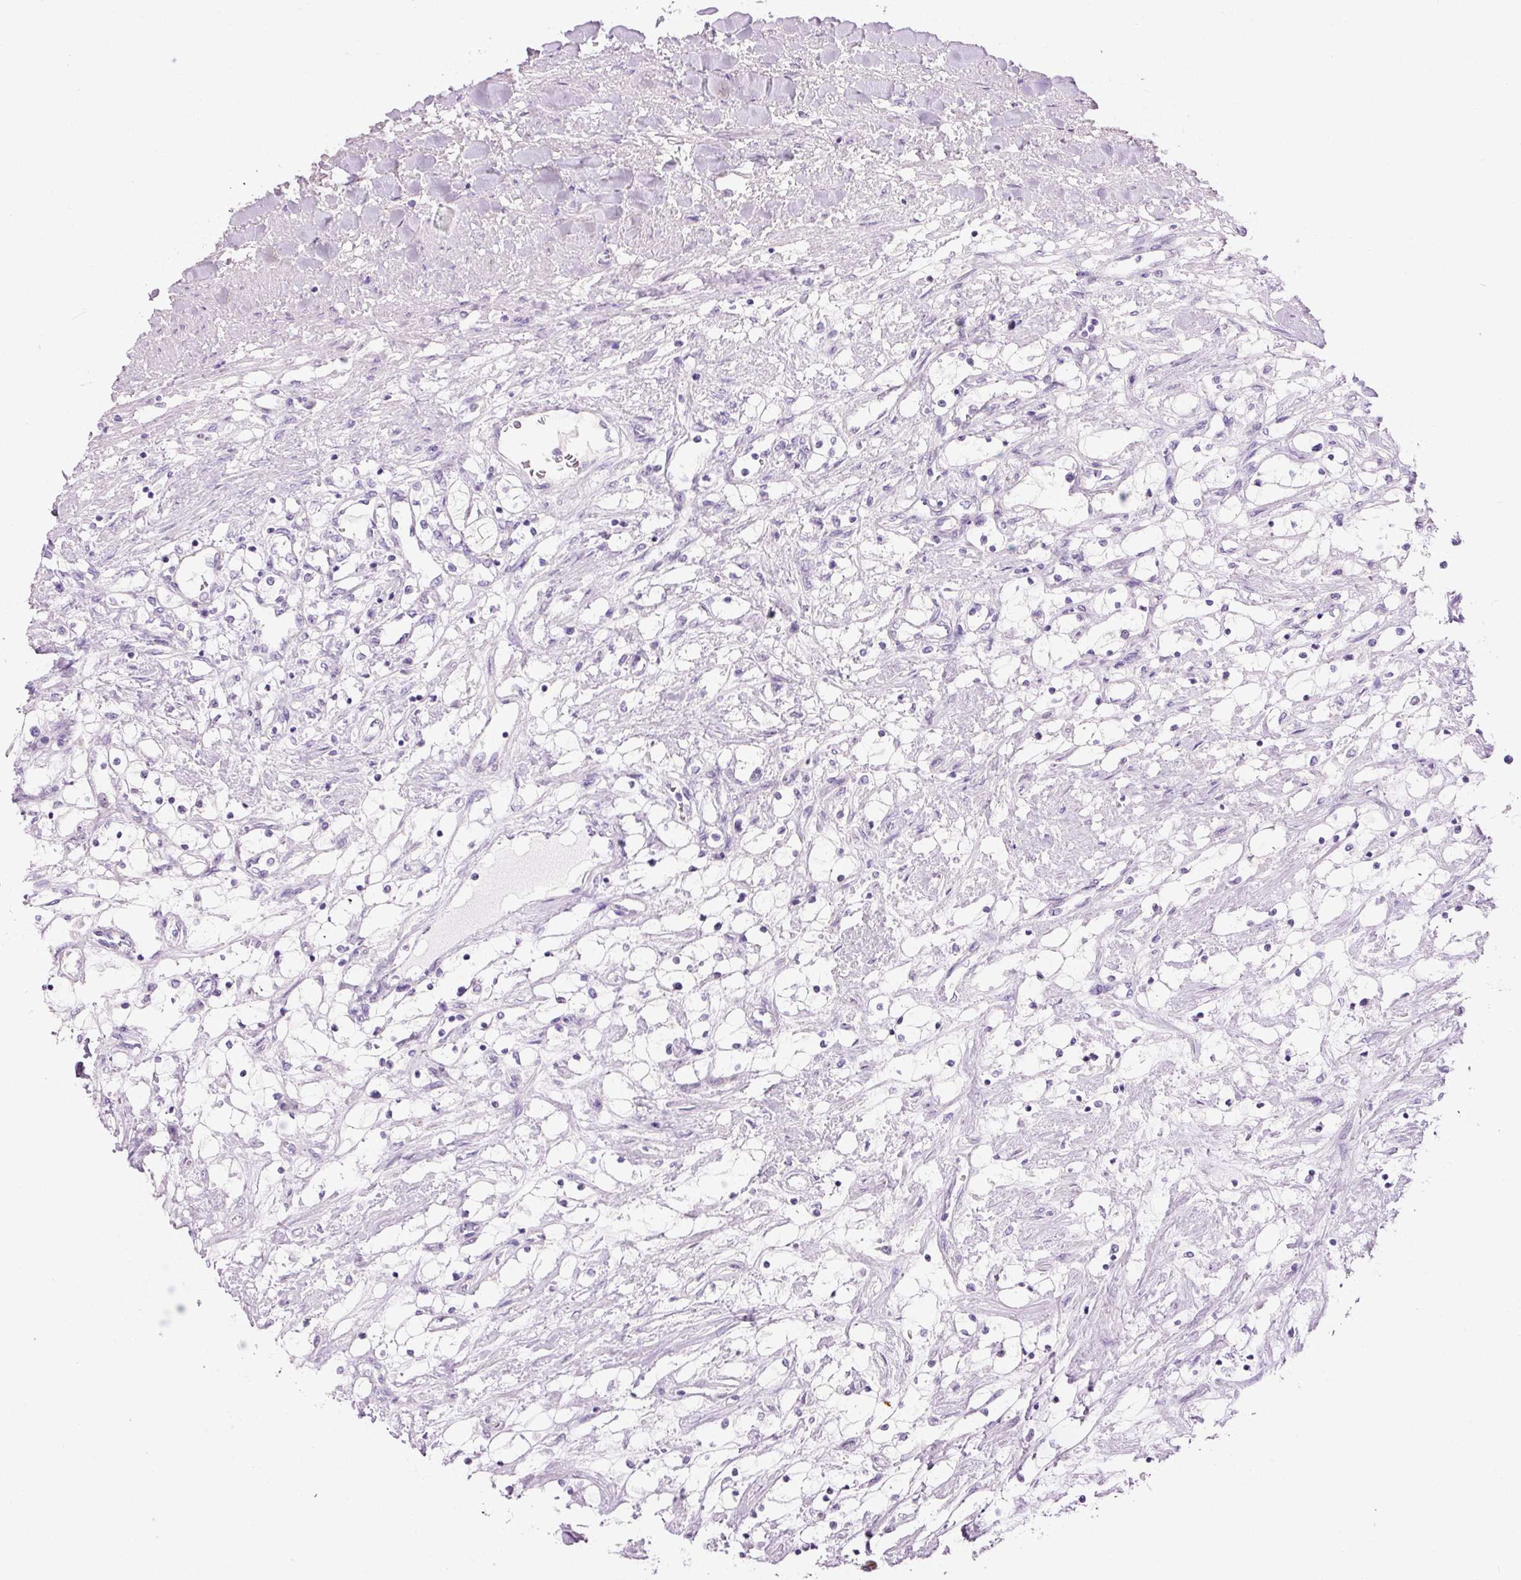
{"staining": {"intensity": "negative", "quantity": "none", "location": "none"}, "tissue": "renal cancer", "cell_type": "Tumor cells", "image_type": "cancer", "snomed": [{"axis": "morphology", "description": "Adenocarcinoma, NOS"}, {"axis": "topography", "description": "Kidney"}], "caption": "DAB immunohistochemical staining of renal cancer displays no significant staining in tumor cells. (DAB immunohistochemistry (IHC) visualized using brightfield microscopy, high magnification).", "gene": "ANKRD20A1", "patient": {"sex": "male", "age": 68}}